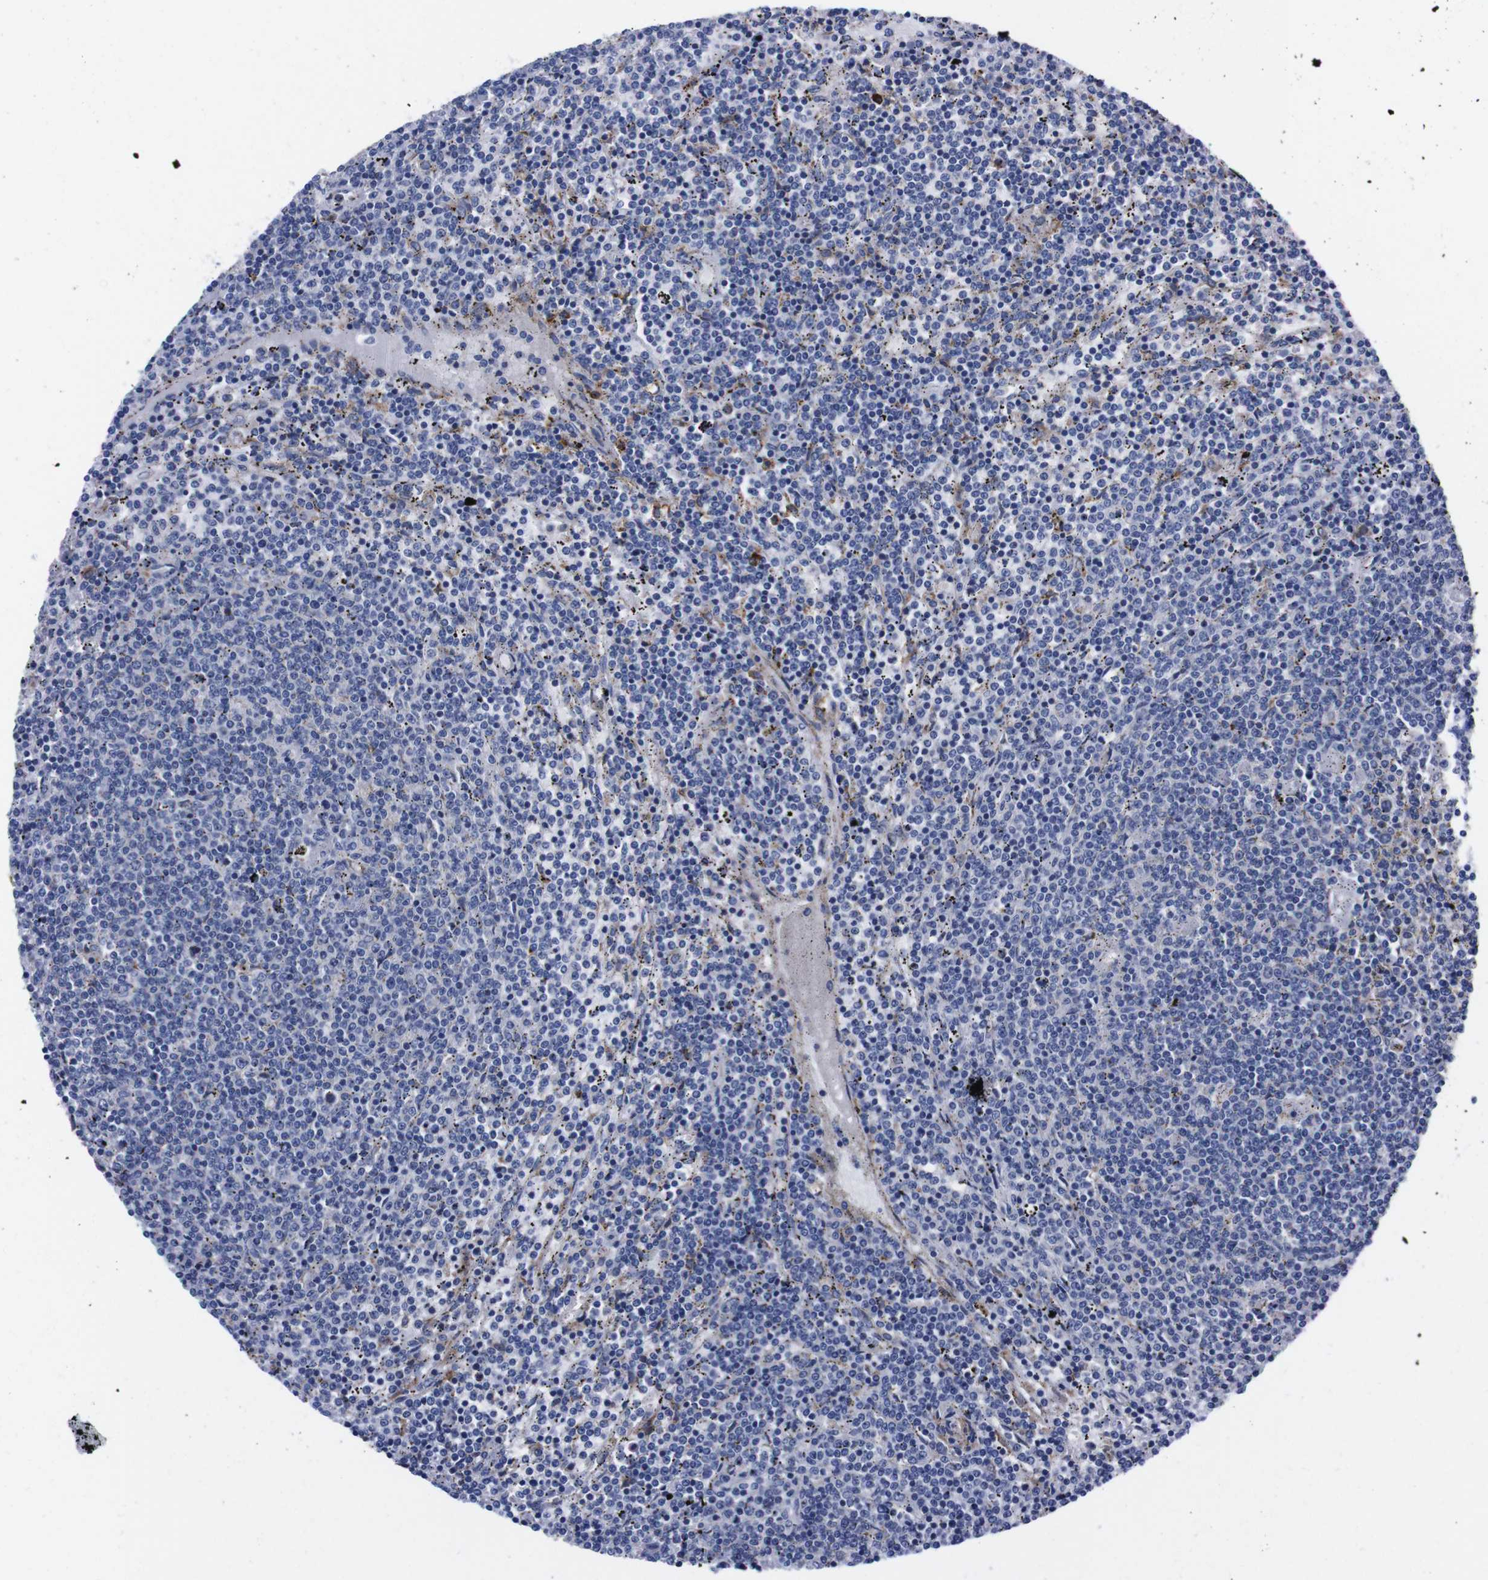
{"staining": {"intensity": "negative", "quantity": "none", "location": "none"}, "tissue": "lymphoma", "cell_type": "Tumor cells", "image_type": "cancer", "snomed": [{"axis": "morphology", "description": "Malignant lymphoma, non-Hodgkin's type, Low grade"}, {"axis": "topography", "description": "Spleen"}], "caption": "A photomicrograph of lymphoma stained for a protein demonstrates no brown staining in tumor cells. Brightfield microscopy of immunohistochemistry stained with DAB (3,3'-diaminobenzidine) (brown) and hematoxylin (blue), captured at high magnification.", "gene": "NEBL", "patient": {"sex": "female", "age": 50}}